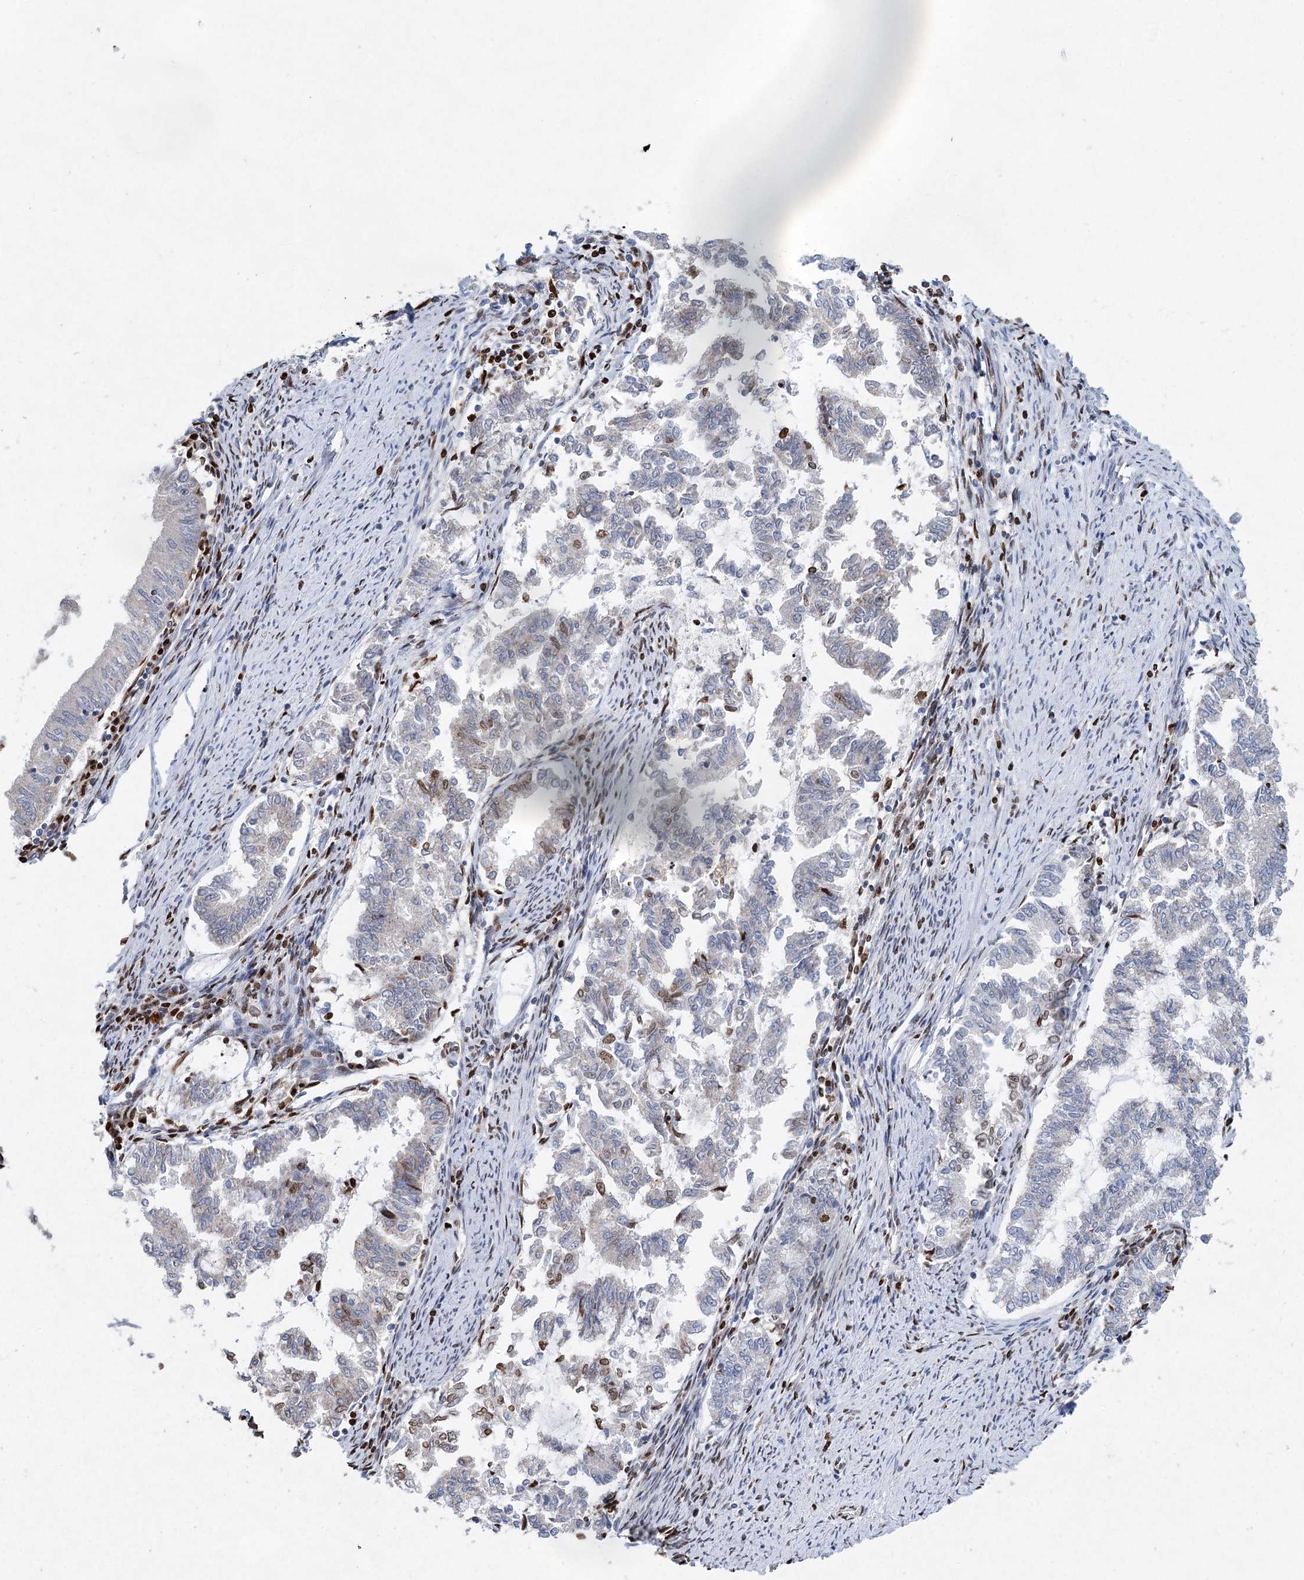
{"staining": {"intensity": "negative", "quantity": "none", "location": "none"}, "tissue": "endometrial cancer", "cell_type": "Tumor cells", "image_type": "cancer", "snomed": [{"axis": "morphology", "description": "Adenocarcinoma, NOS"}, {"axis": "topography", "description": "Endometrium"}], "caption": "This histopathology image is of adenocarcinoma (endometrial) stained with immunohistochemistry (IHC) to label a protein in brown with the nuclei are counter-stained blue. There is no expression in tumor cells. (DAB (3,3'-diaminobenzidine) immunohistochemistry (IHC) with hematoxylin counter stain).", "gene": "XPO6", "patient": {"sex": "female", "age": 79}}